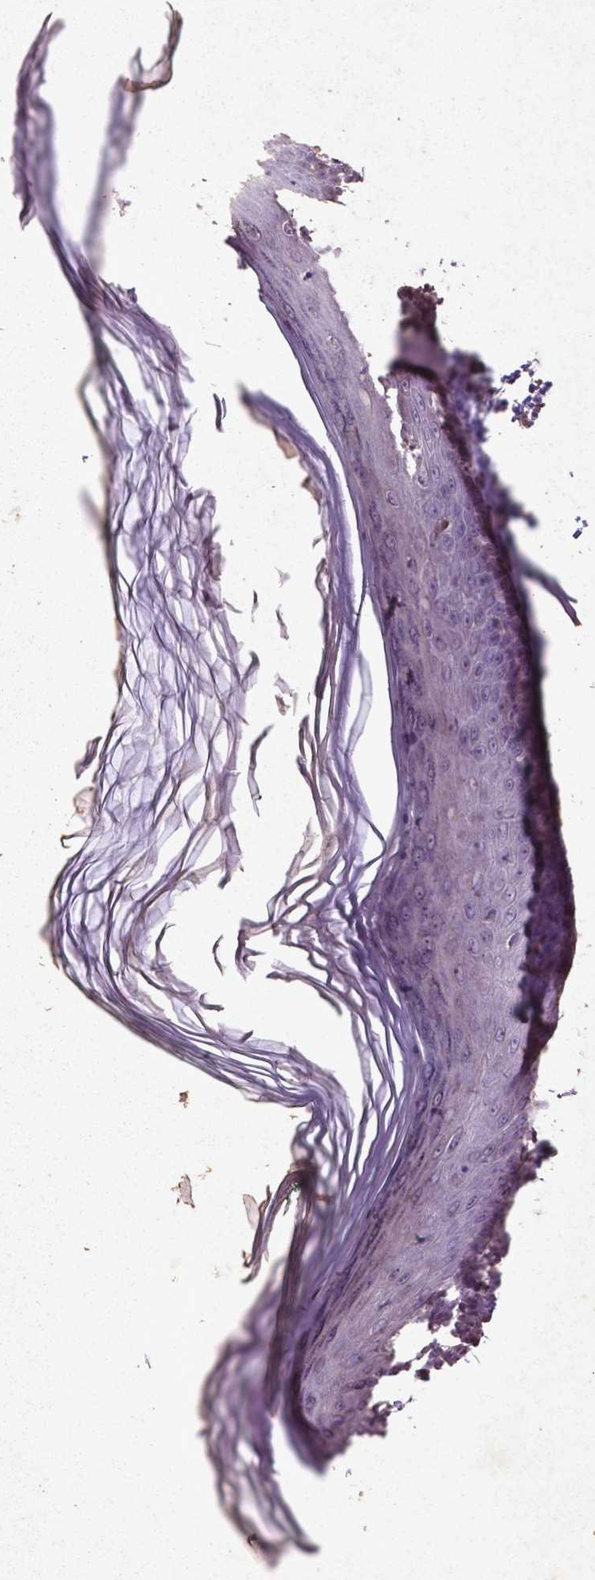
{"staining": {"intensity": "negative", "quantity": "none", "location": "none"}, "tissue": "skin", "cell_type": "Keratinocytes", "image_type": "normal", "snomed": [{"axis": "morphology", "description": "Normal tissue, NOS"}, {"axis": "topography", "description": "Skin"}], "caption": "Immunohistochemistry of unremarkable skin reveals no staining in keratinocytes. (Immunohistochemistry, brightfield microscopy, high magnification).", "gene": "COQ2", "patient": {"sex": "female", "age": 62}}